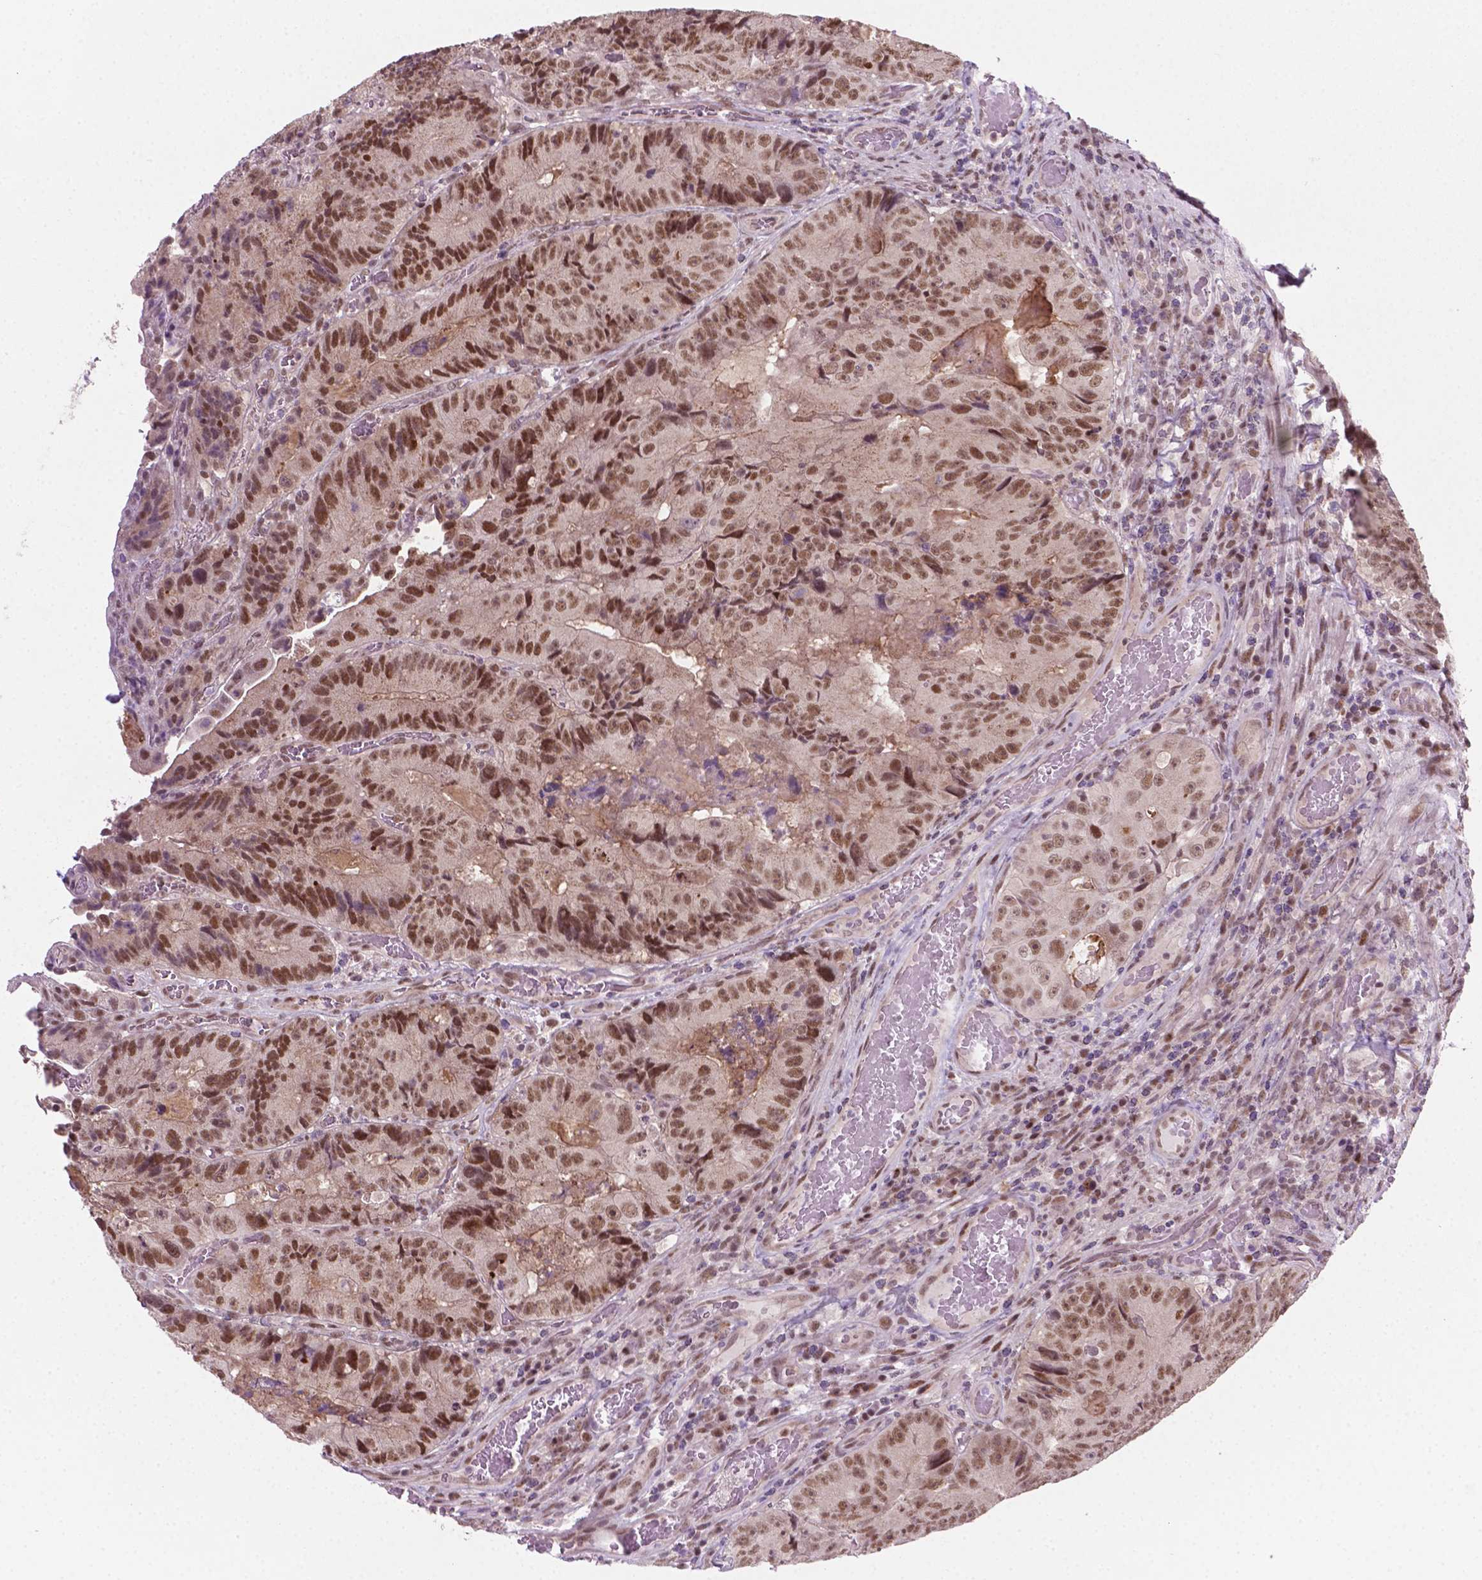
{"staining": {"intensity": "moderate", "quantity": ">75%", "location": "nuclear"}, "tissue": "colorectal cancer", "cell_type": "Tumor cells", "image_type": "cancer", "snomed": [{"axis": "morphology", "description": "Adenocarcinoma, NOS"}, {"axis": "topography", "description": "Colon"}], "caption": "Colorectal cancer (adenocarcinoma) tissue reveals moderate nuclear expression in about >75% of tumor cells", "gene": "PHAX", "patient": {"sex": "female", "age": 86}}